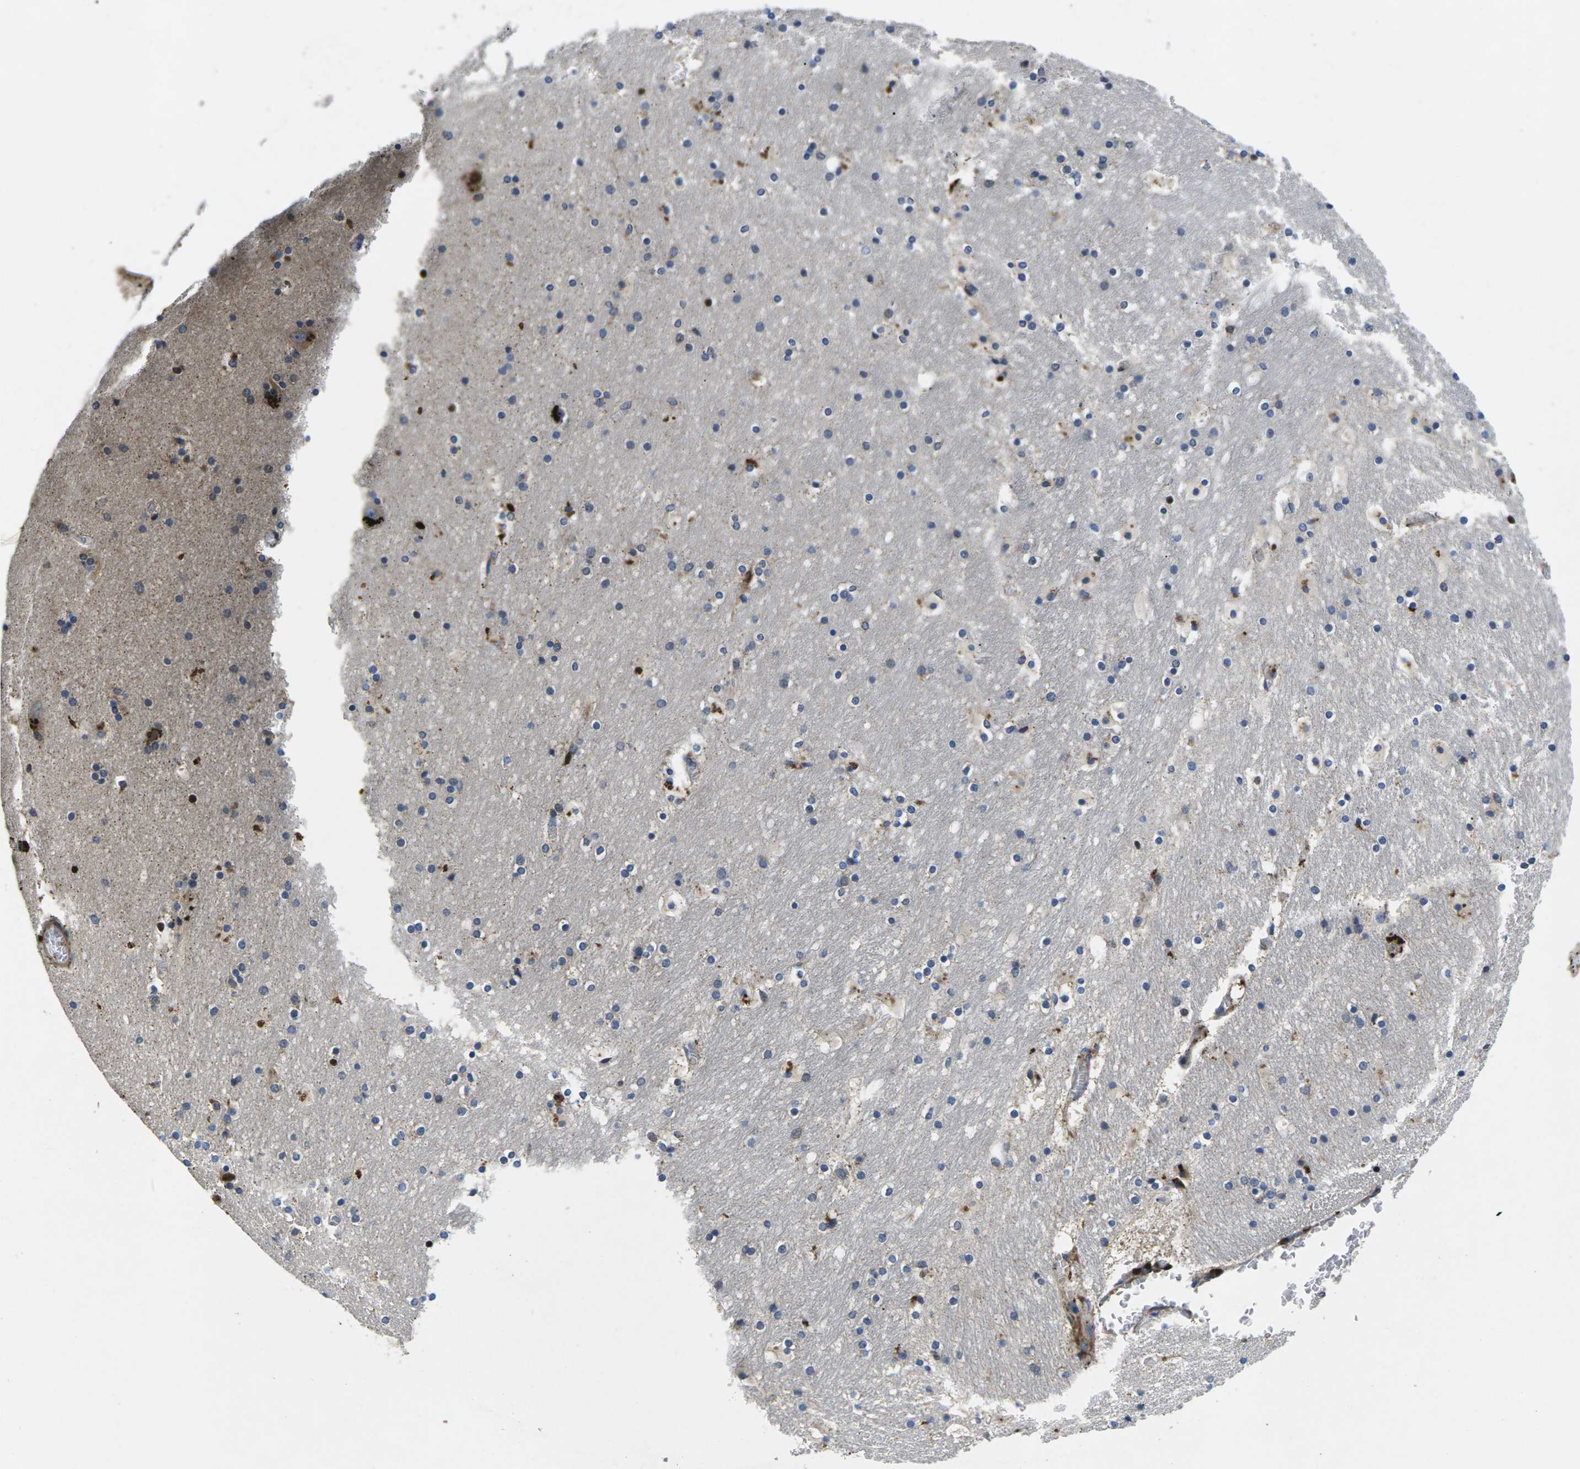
{"staining": {"intensity": "negative", "quantity": "none", "location": "none"}, "tissue": "hippocampus", "cell_type": "Glial cells", "image_type": "normal", "snomed": [{"axis": "morphology", "description": "Normal tissue, NOS"}, {"axis": "topography", "description": "Hippocampus"}], "caption": "Protein analysis of unremarkable hippocampus exhibits no significant positivity in glial cells. (Immunohistochemistry (ihc), brightfield microscopy, high magnification).", "gene": "PLCE1", "patient": {"sex": "male", "age": 45}}